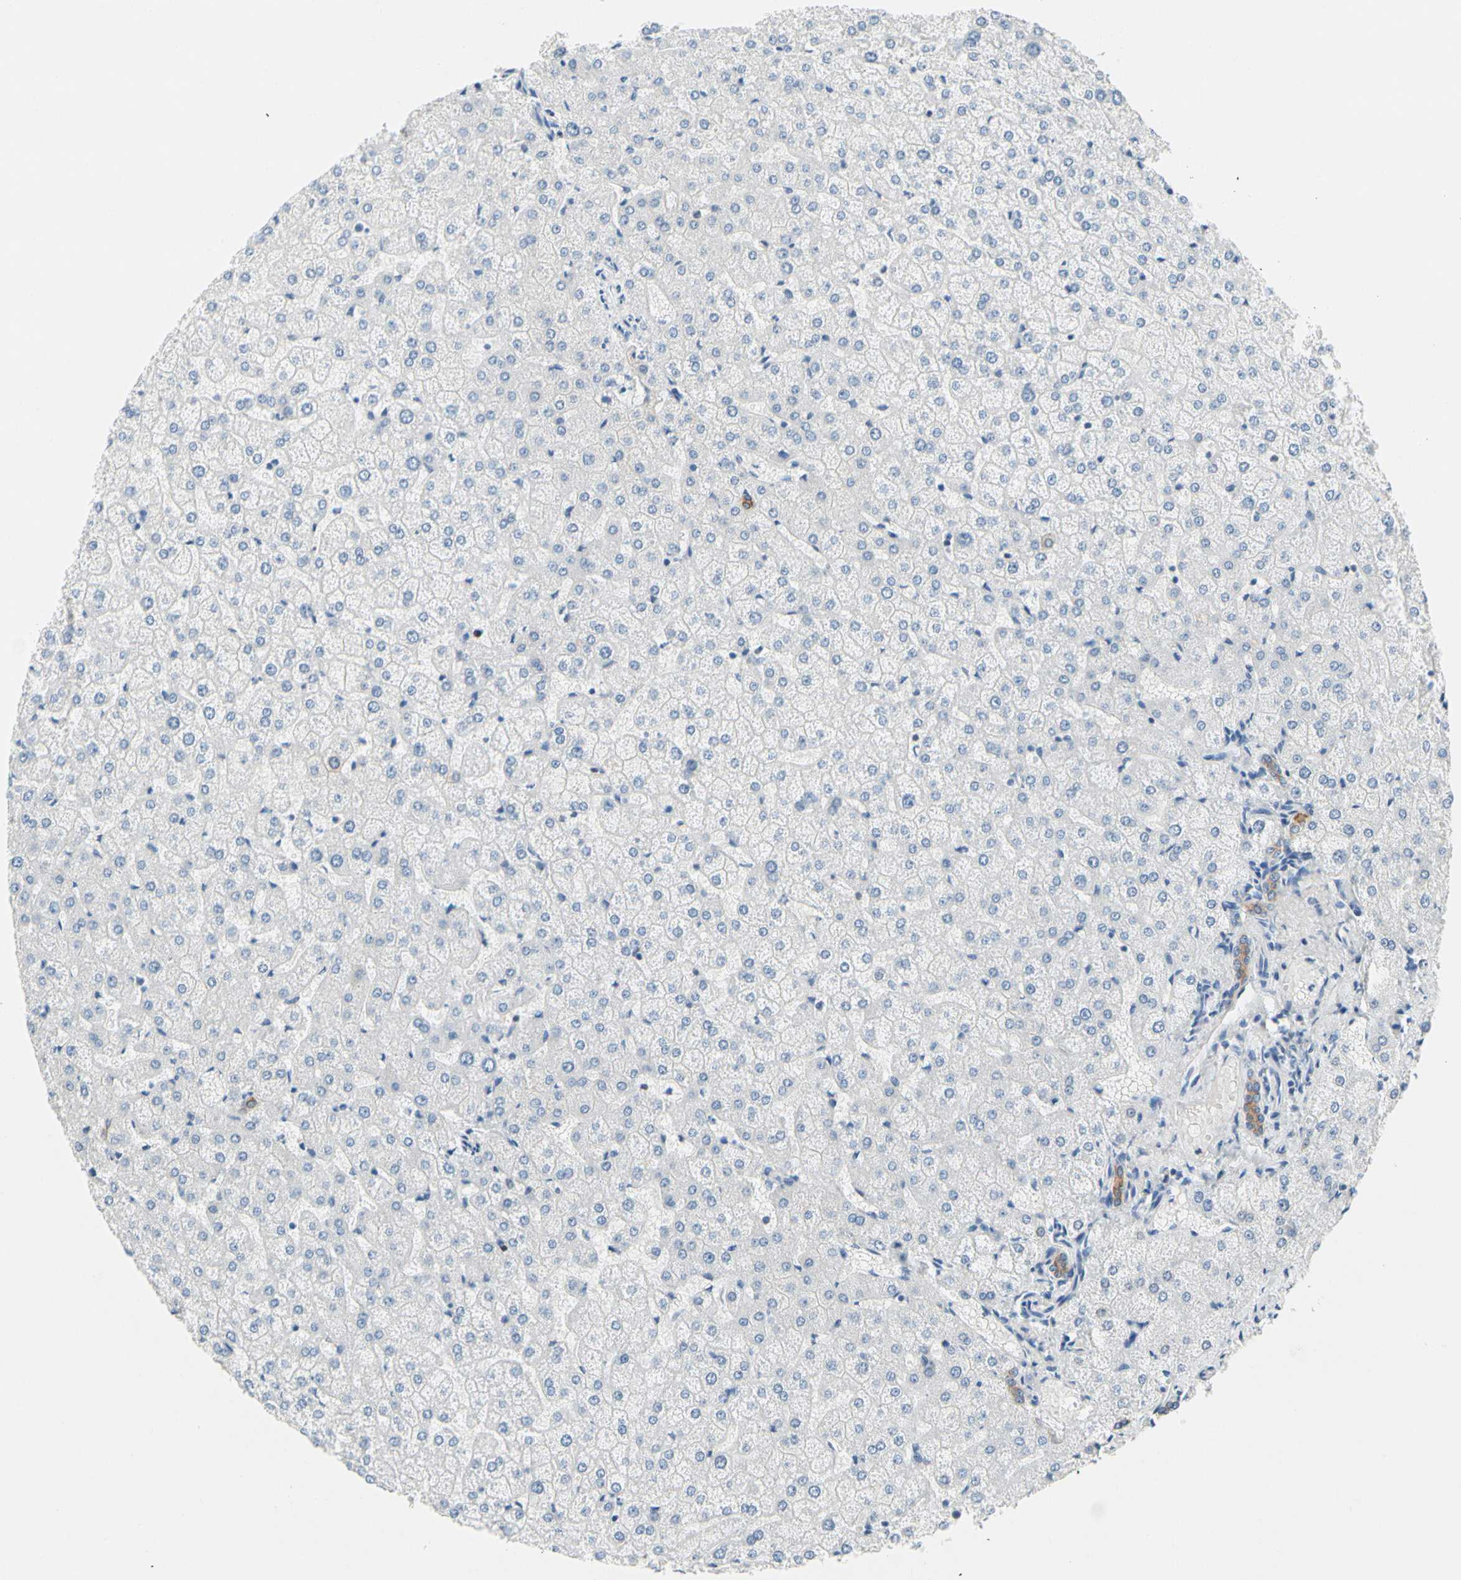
{"staining": {"intensity": "moderate", "quantity": ">75%", "location": "cytoplasmic/membranous"}, "tissue": "liver", "cell_type": "Cholangiocytes", "image_type": "normal", "snomed": [{"axis": "morphology", "description": "Normal tissue, NOS"}, {"axis": "topography", "description": "Liver"}], "caption": "Immunohistochemistry (IHC) of benign human liver reveals medium levels of moderate cytoplasmic/membranous staining in approximately >75% of cholangiocytes.", "gene": "ZNF132", "patient": {"sex": "female", "age": 32}}